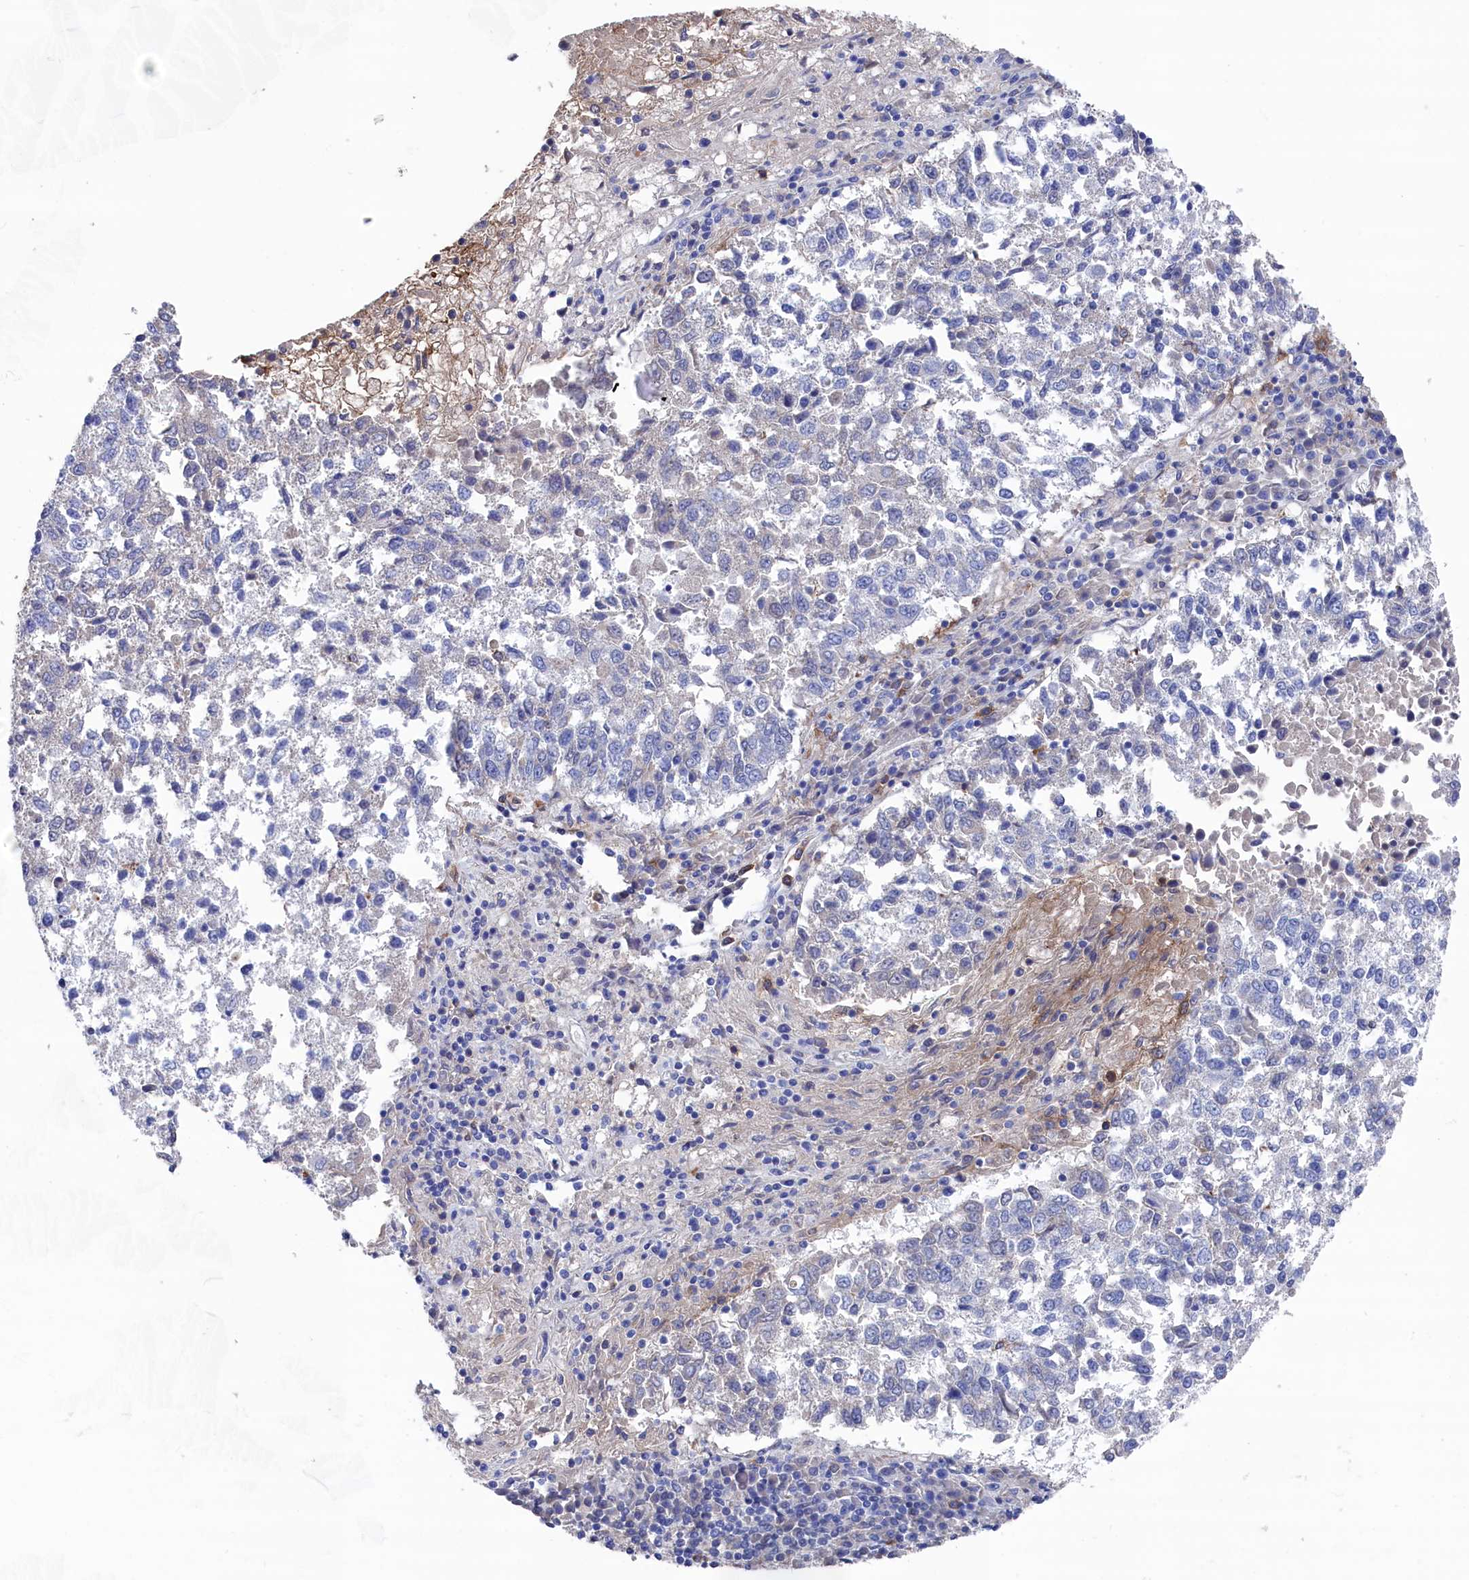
{"staining": {"intensity": "negative", "quantity": "none", "location": "none"}, "tissue": "lung cancer", "cell_type": "Tumor cells", "image_type": "cancer", "snomed": [{"axis": "morphology", "description": "Squamous cell carcinoma, NOS"}, {"axis": "topography", "description": "Lung"}], "caption": "A micrograph of lung cancer (squamous cell carcinoma) stained for a protein reveals no brown staining in tumor cells.", "gene": "TYROBP", "patient": {"sex": "male", "age": 73}}